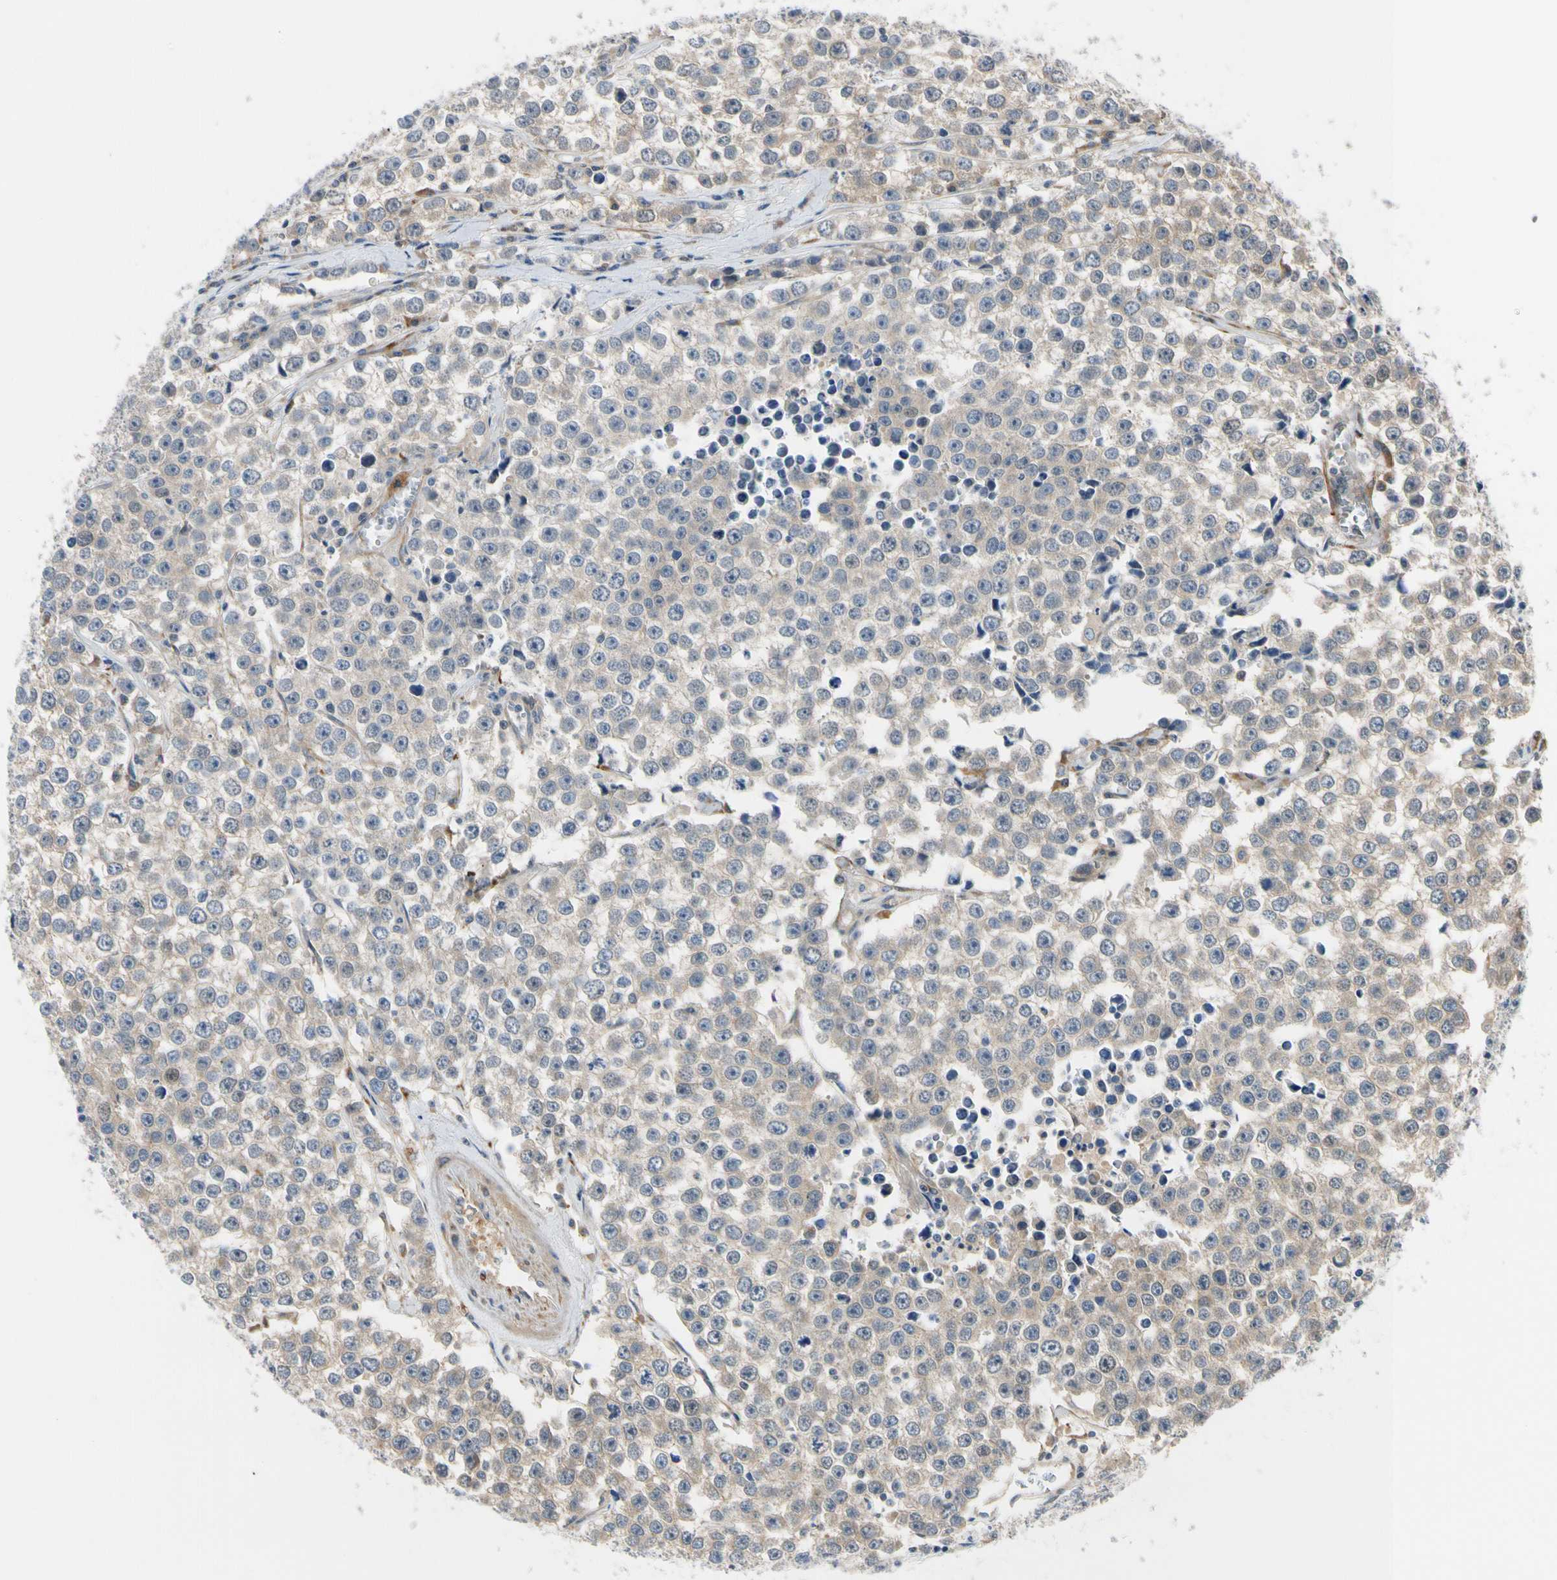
{"staining": {"intensity": "weak", "quantity": ">75%", "location": "cytoplasmic/membranous"}, "tissue": "testis cancer", "cell_type": "Tumor cells", "image_type": "cancer", "snomed": [{"axis": "morphology", "description": "Seminoma, NOS"}, {"axis": "morphology", "description": "Carcinoma, Embryonal, NOS"}, {"axis": "topography", "description": "Testis"}], "caption": "Tumor cells display low levels of weak cytoplasmic/membranous positivity in approximately >75% of cells in human testis cancer (seminoma). The protein of interest is shown in brown color, while the nuclei are stained blue.", "gene": "RASGRF1", "patient": {"sex": "male", "age": 52}}